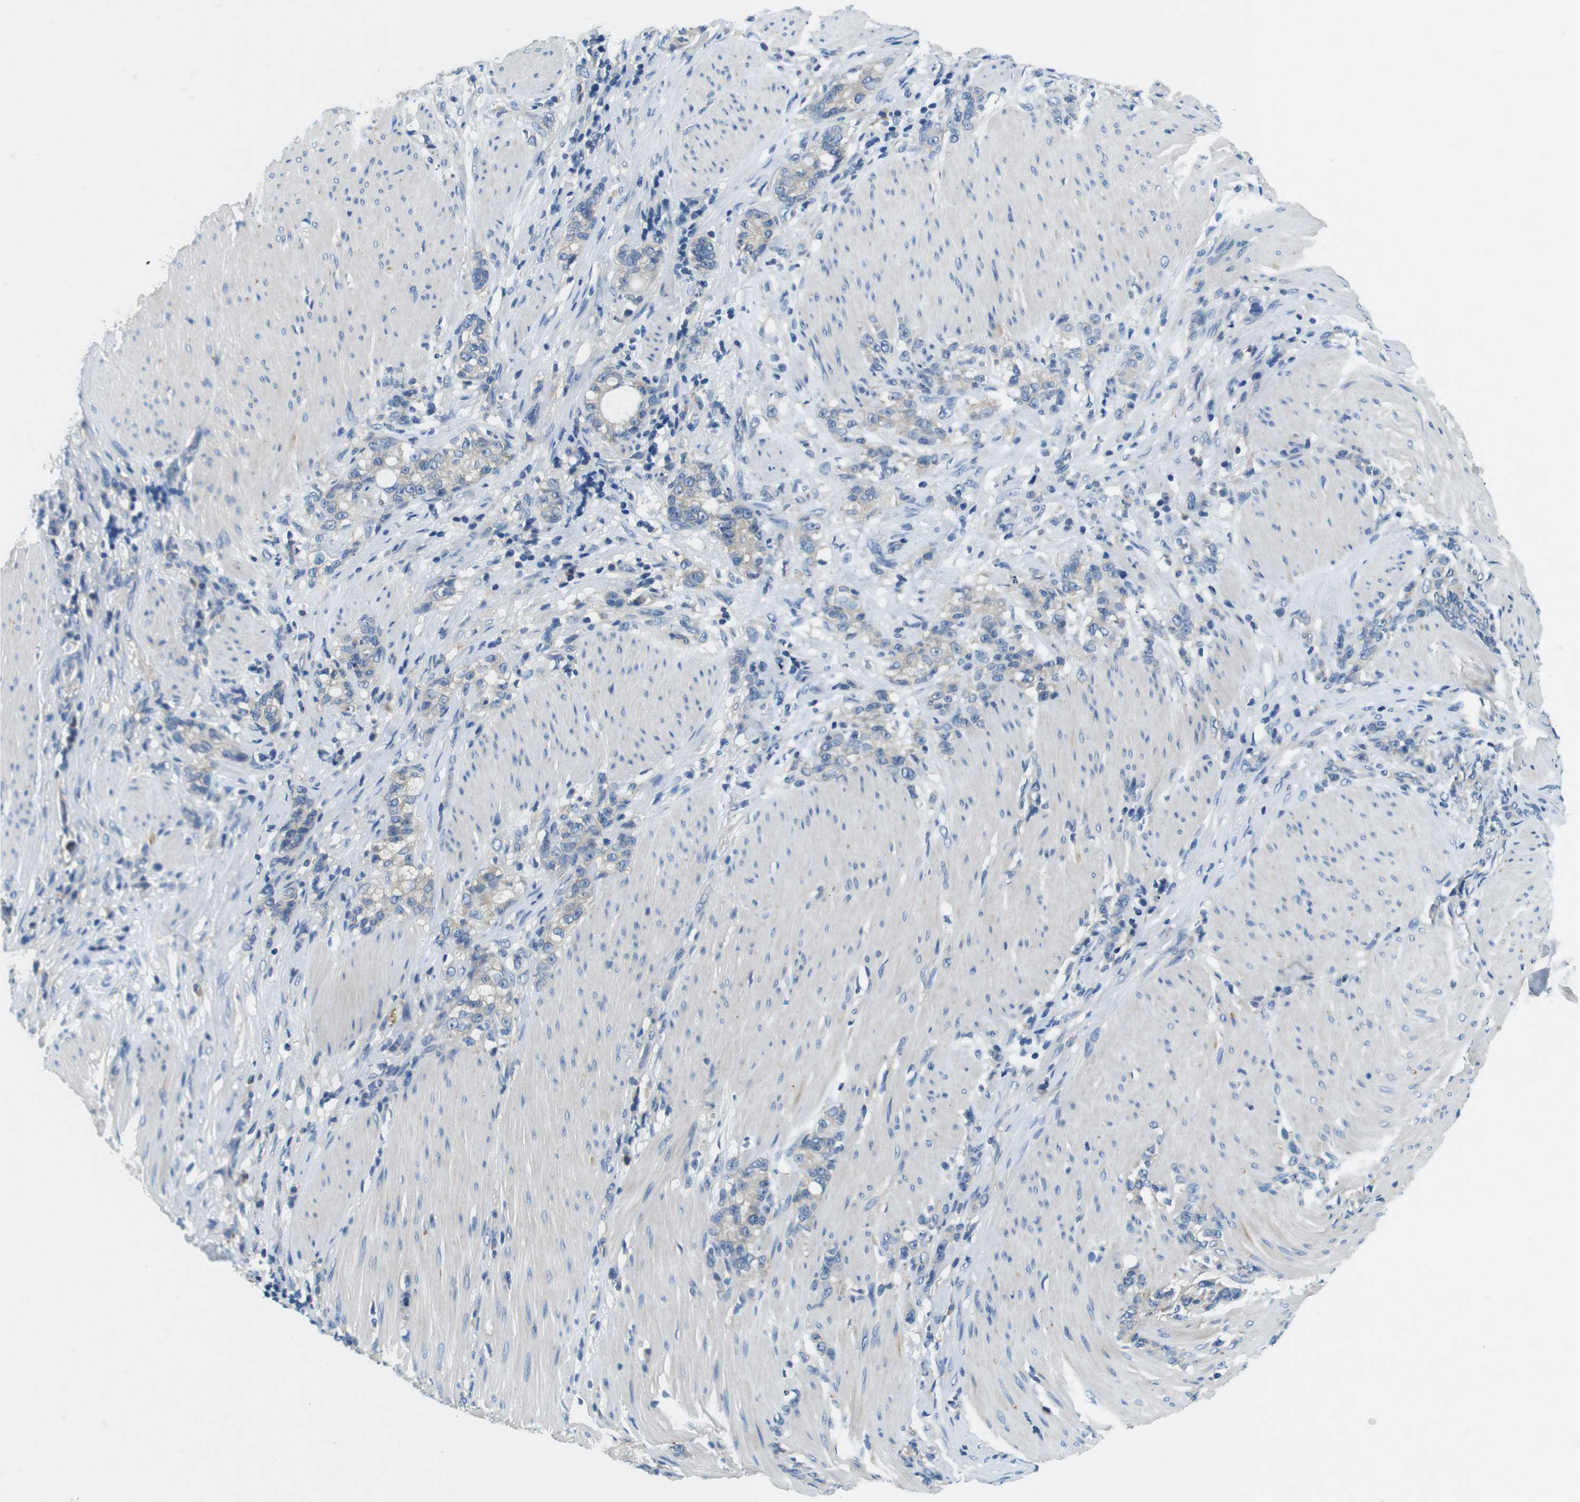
{"staining": {"intensity": "weak", "quantity": "<25%", "location": "cytoplasmic/membranous"}, "tissue": "stomach cancer", "cell_type": "Tumor cells", "image_type": "cancer", "snomed": [{"axis": "morphology", "description": "Adenocarcinoma, NOS"}, {"axis": "topography", "description": "Stomach, lower"}], "caption": "Image shows no protein expression in tumor cells of adenocarcinoma (stomach) tissue.", "gene": "DENND4C", "patient": {"sex": "male", "age": 88}}